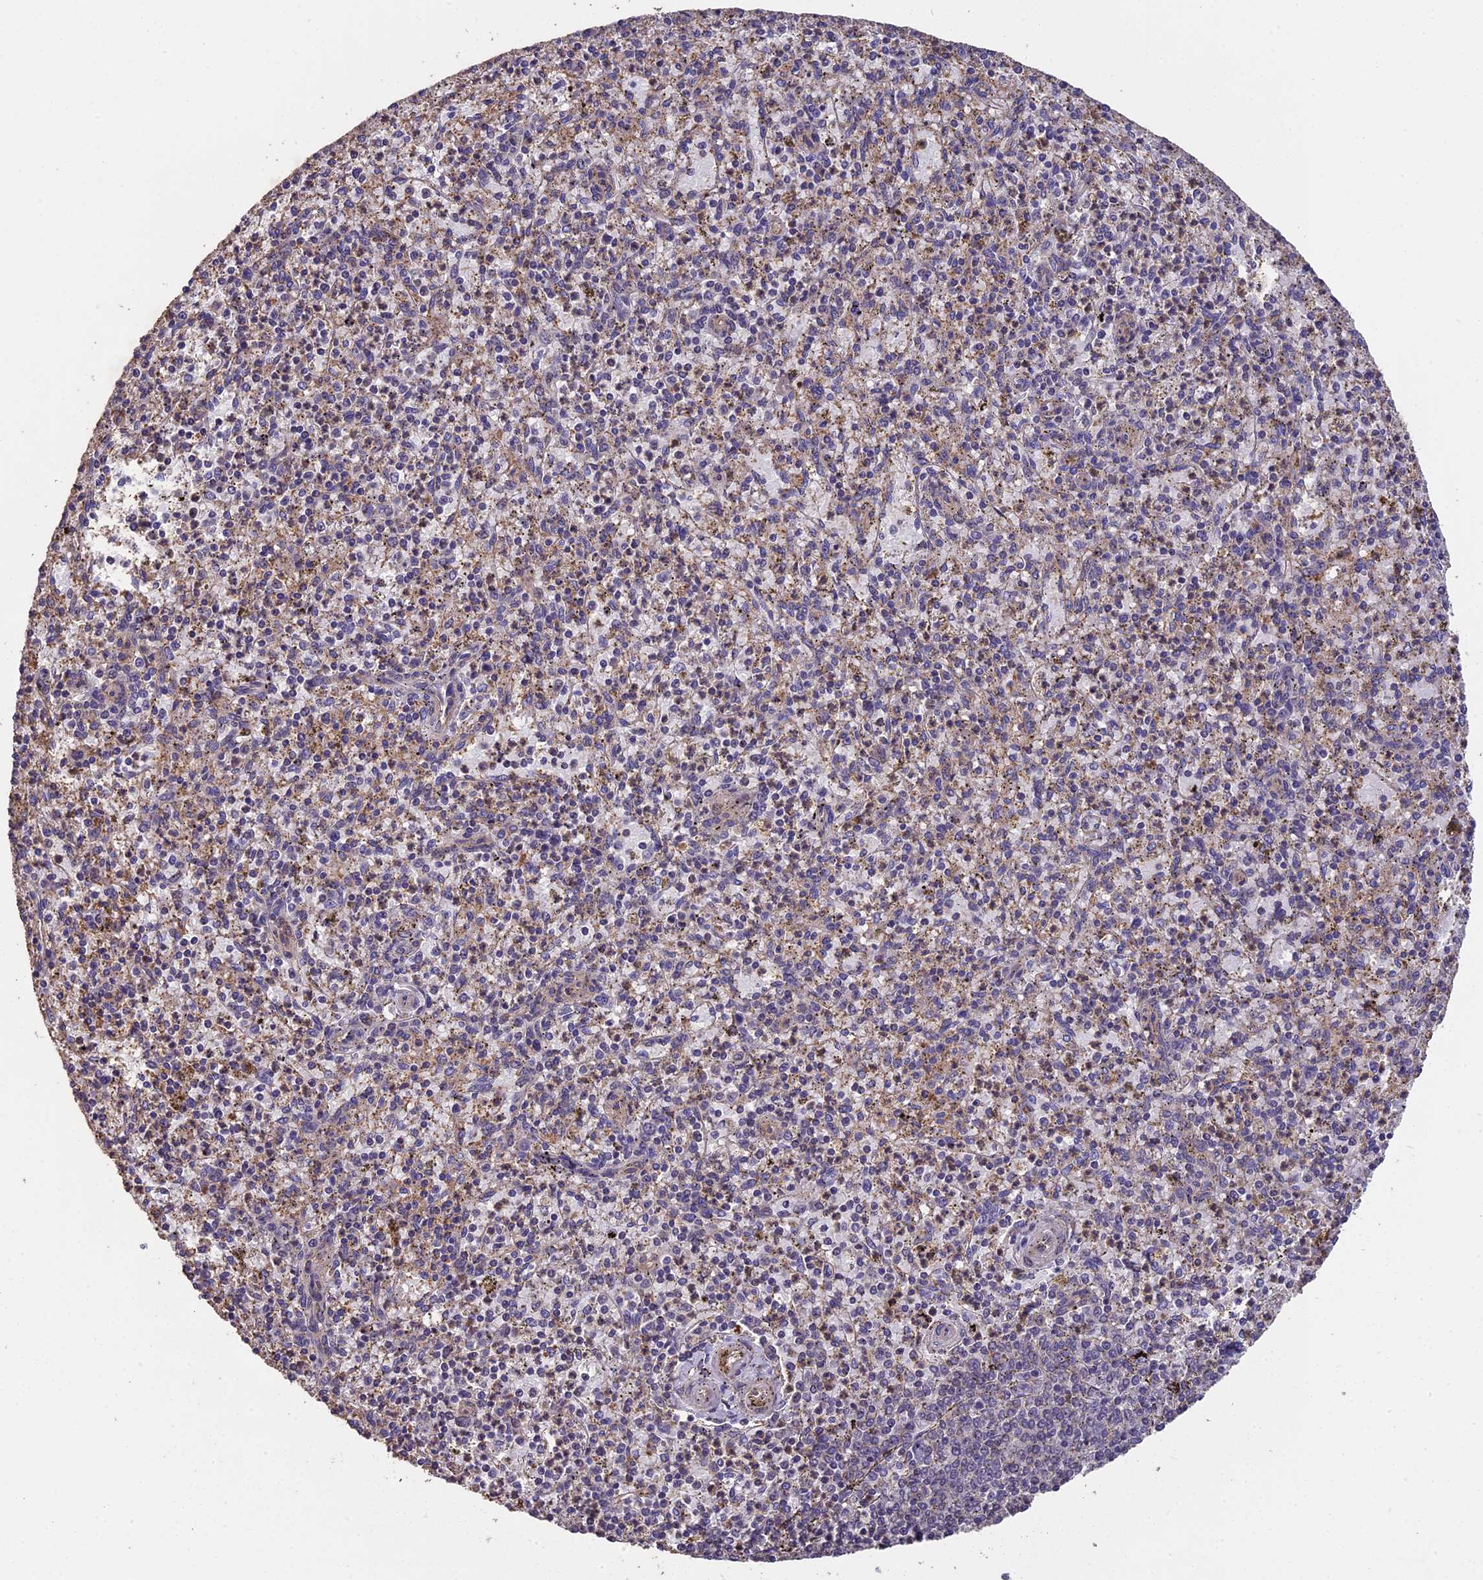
{"staining": {"intensity": "weak", "quantity": "<25%", "location": "cytoplasmic/membranous"}, "tissue": "spleen", "cell_type": "Cells in red pulp", "image_type": "normal", "snomed": [{"axis": "morphology", "description": "Normal tissue, NOS"}, {"axis": "topography", "description": "Spleen"}], "caption": "Protein analysis of unremarkable spleen demonstrates no significant expression in cells in red pulp. The staining was performed using DAB to visualize the protein expression in brown, while the nuclei were stained in blue with hematoxylin (Magnification: 20x).", "gene": "CHD9", "patient": {"sex": "male", "age": 72}}